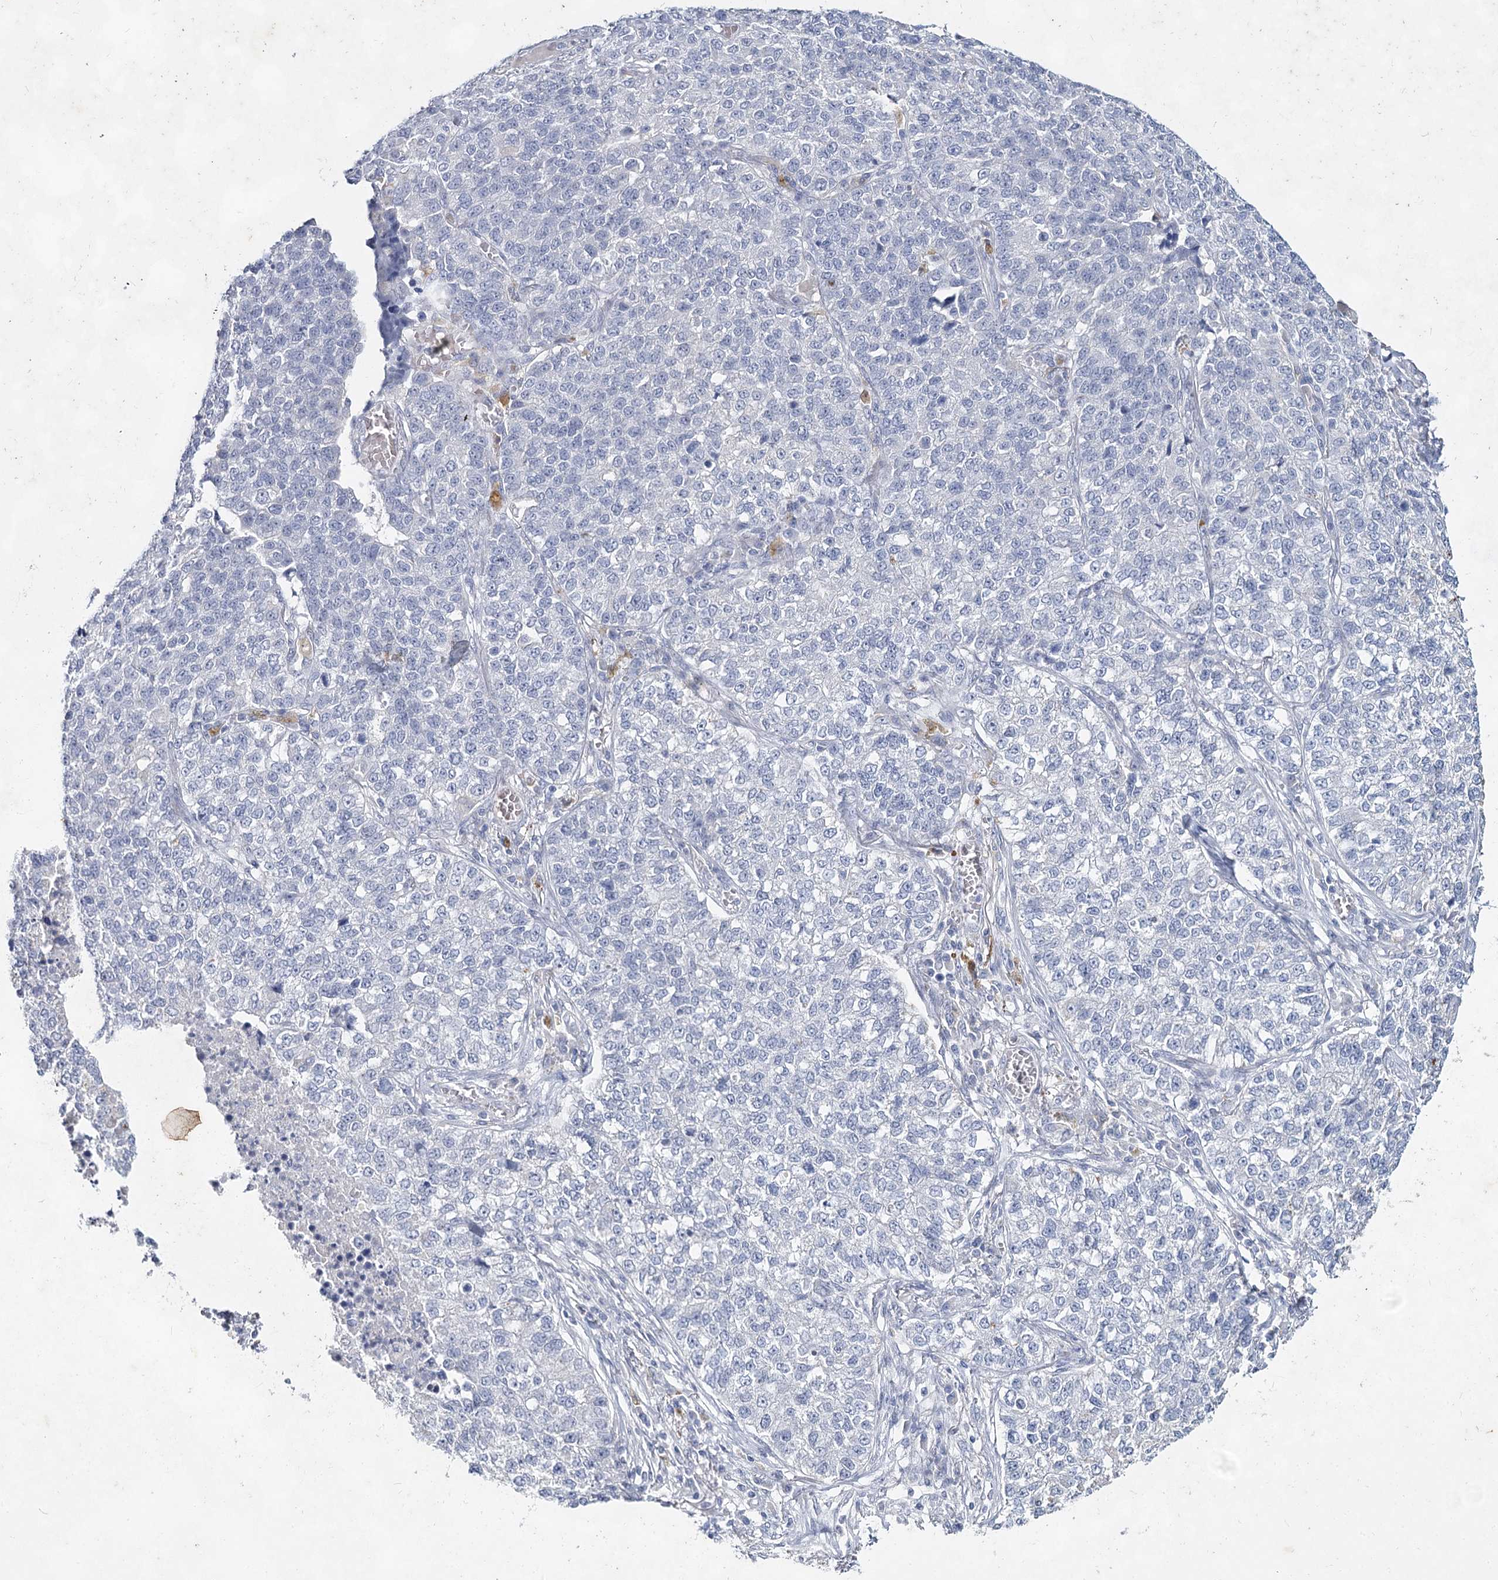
{"staining": {"intensity": "negative", "quantity": "none", "location": "none"}, "tissue": "lung cancer", "cell_type": "Tumor cells", "image_type": "cancer", "snomed": [{"axis": "morphology", "description": "Adenocarcinoma, NOS"}, {"axis": "topography", "description": "Lung"}], "caption": "This is an immunohistochemistry (IHC) image of human lung cancer. There is no positivity in tumor cells.", "gene": "CCDC73", "patient": {"sex": "male", "age": 49}}